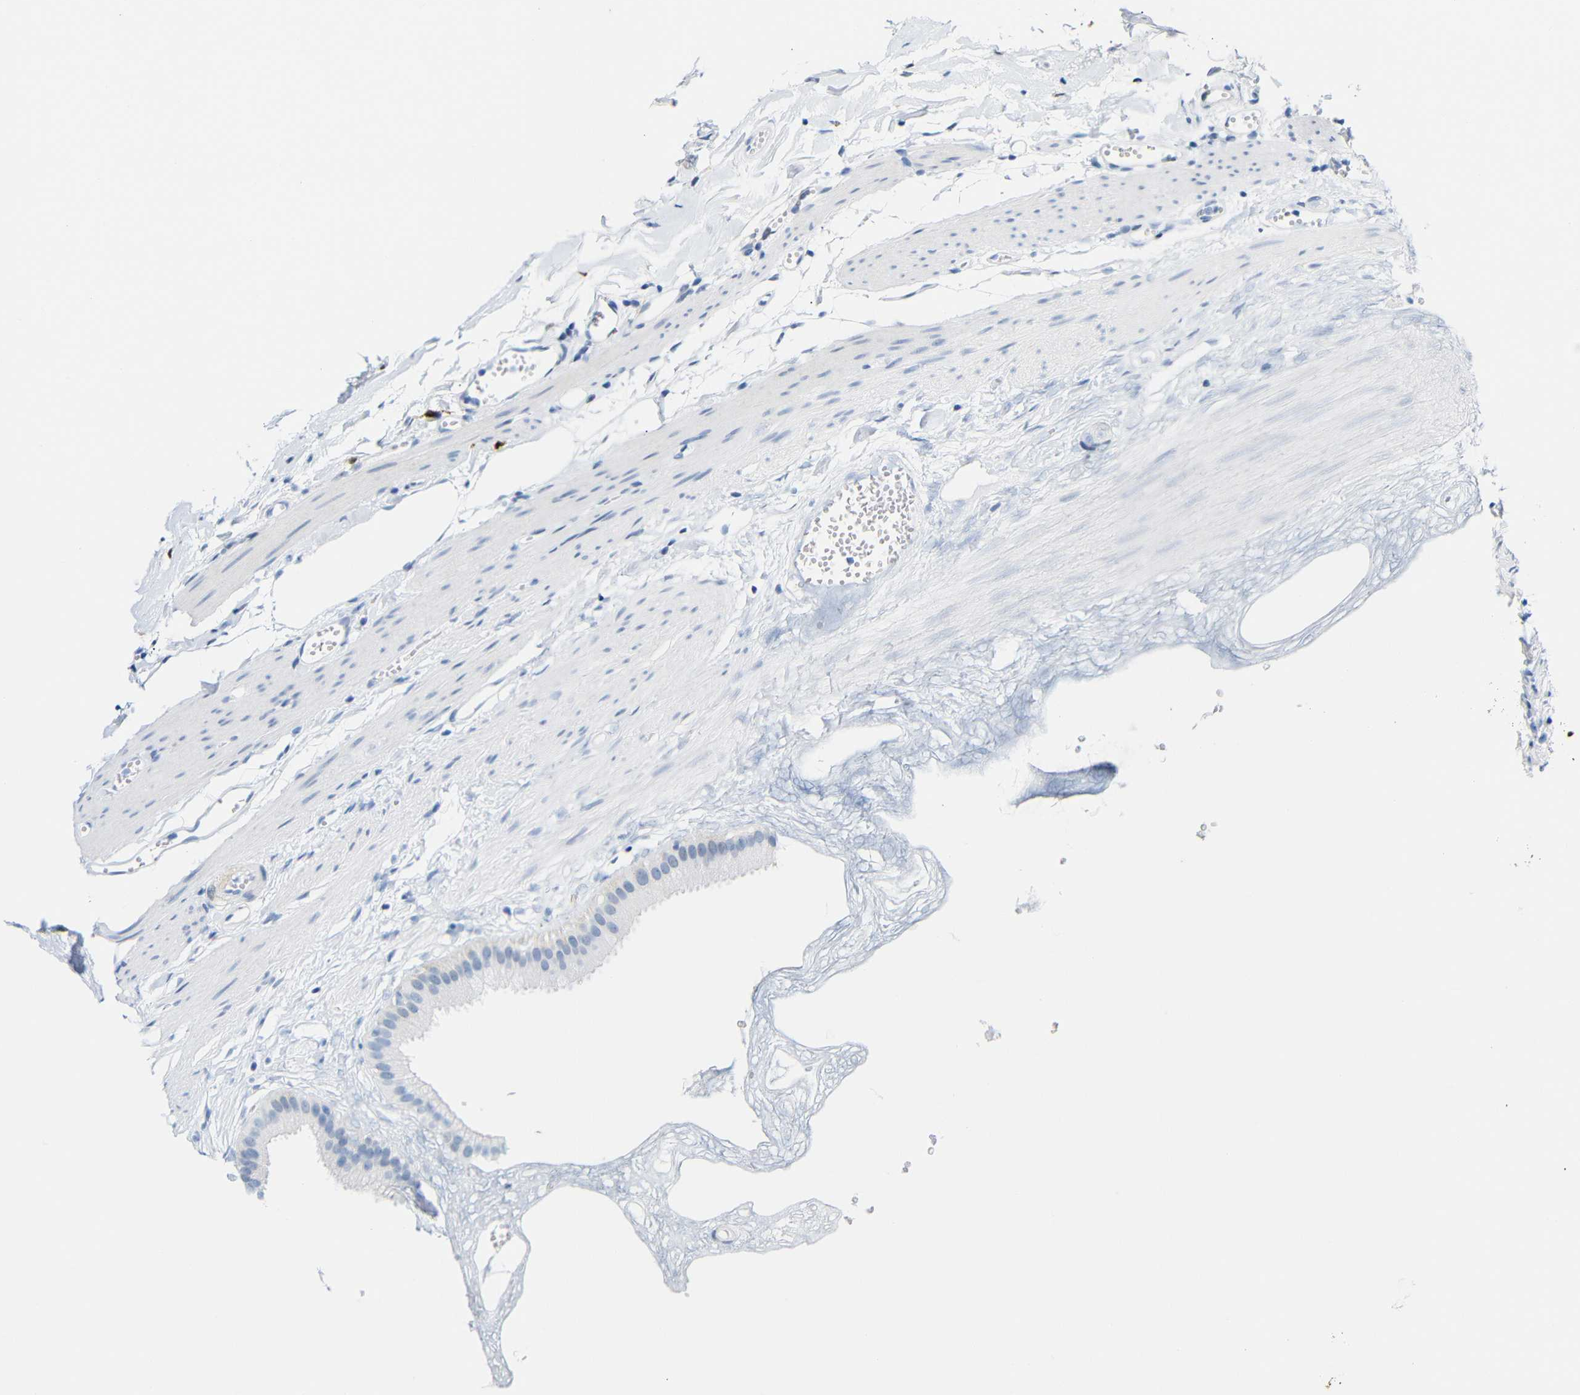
{"staining": {"intensity": "strong", "quantity": "<25%", "location": "cytoplasmic/membranous,nuclear"}, "tissue": "gallbladder", "cell_type": "Glandular cells", "image_type": "normal", "snomed": [{"axis": "morphology", "description": "Normal tissue, NOS"}, {"axis": "topography", "description": "Gallbladder"}], "caption": "Benign gallbladder reveals strong cytoplasmic/membranous,nuclear expression in approximately <25% of glandular cells.", "gene": "MT1A", "patient": {"sex": "female", "age": 64}}